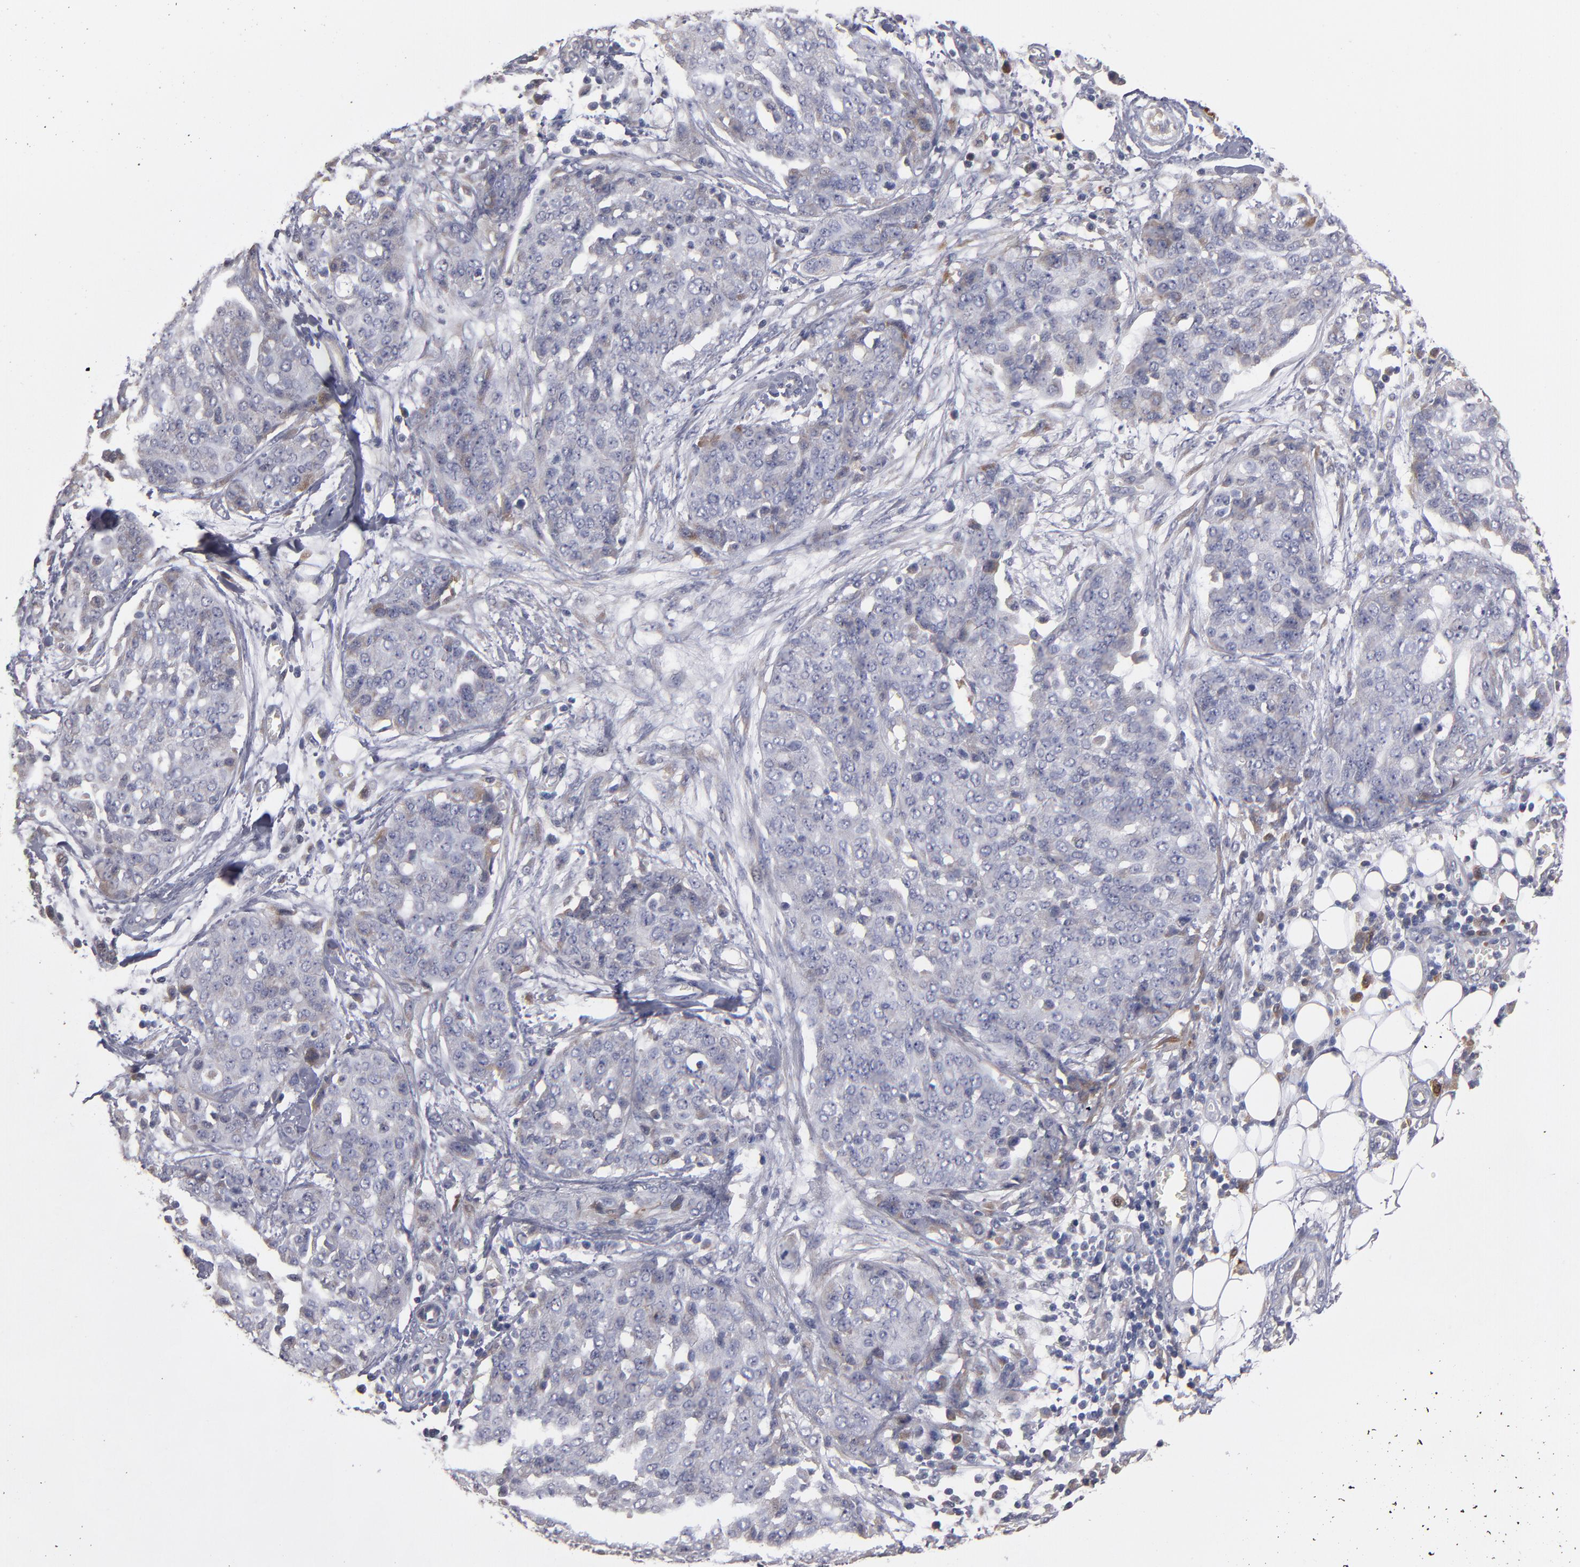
{"staining": {"intensity": "weak", "quantity": "<25%", "location": "nuclear"}, "tissue": "ovarian cancer", "cell_type": "Tumor cells", "image_type": "cancer", "snomed": [{"axis": "morphology", "description": "Cystadenocarcinoma, serous, NOS"}, {"axis": "topography", "description": "Soft tissue"}, {"axis": "topography", "description": "Ovary"}], "caption": "Tumor cells are negative for brown protein staining in ovarian cancer.", "gene": "EXD2", "patient": {"sex": "female", "age": 57}}